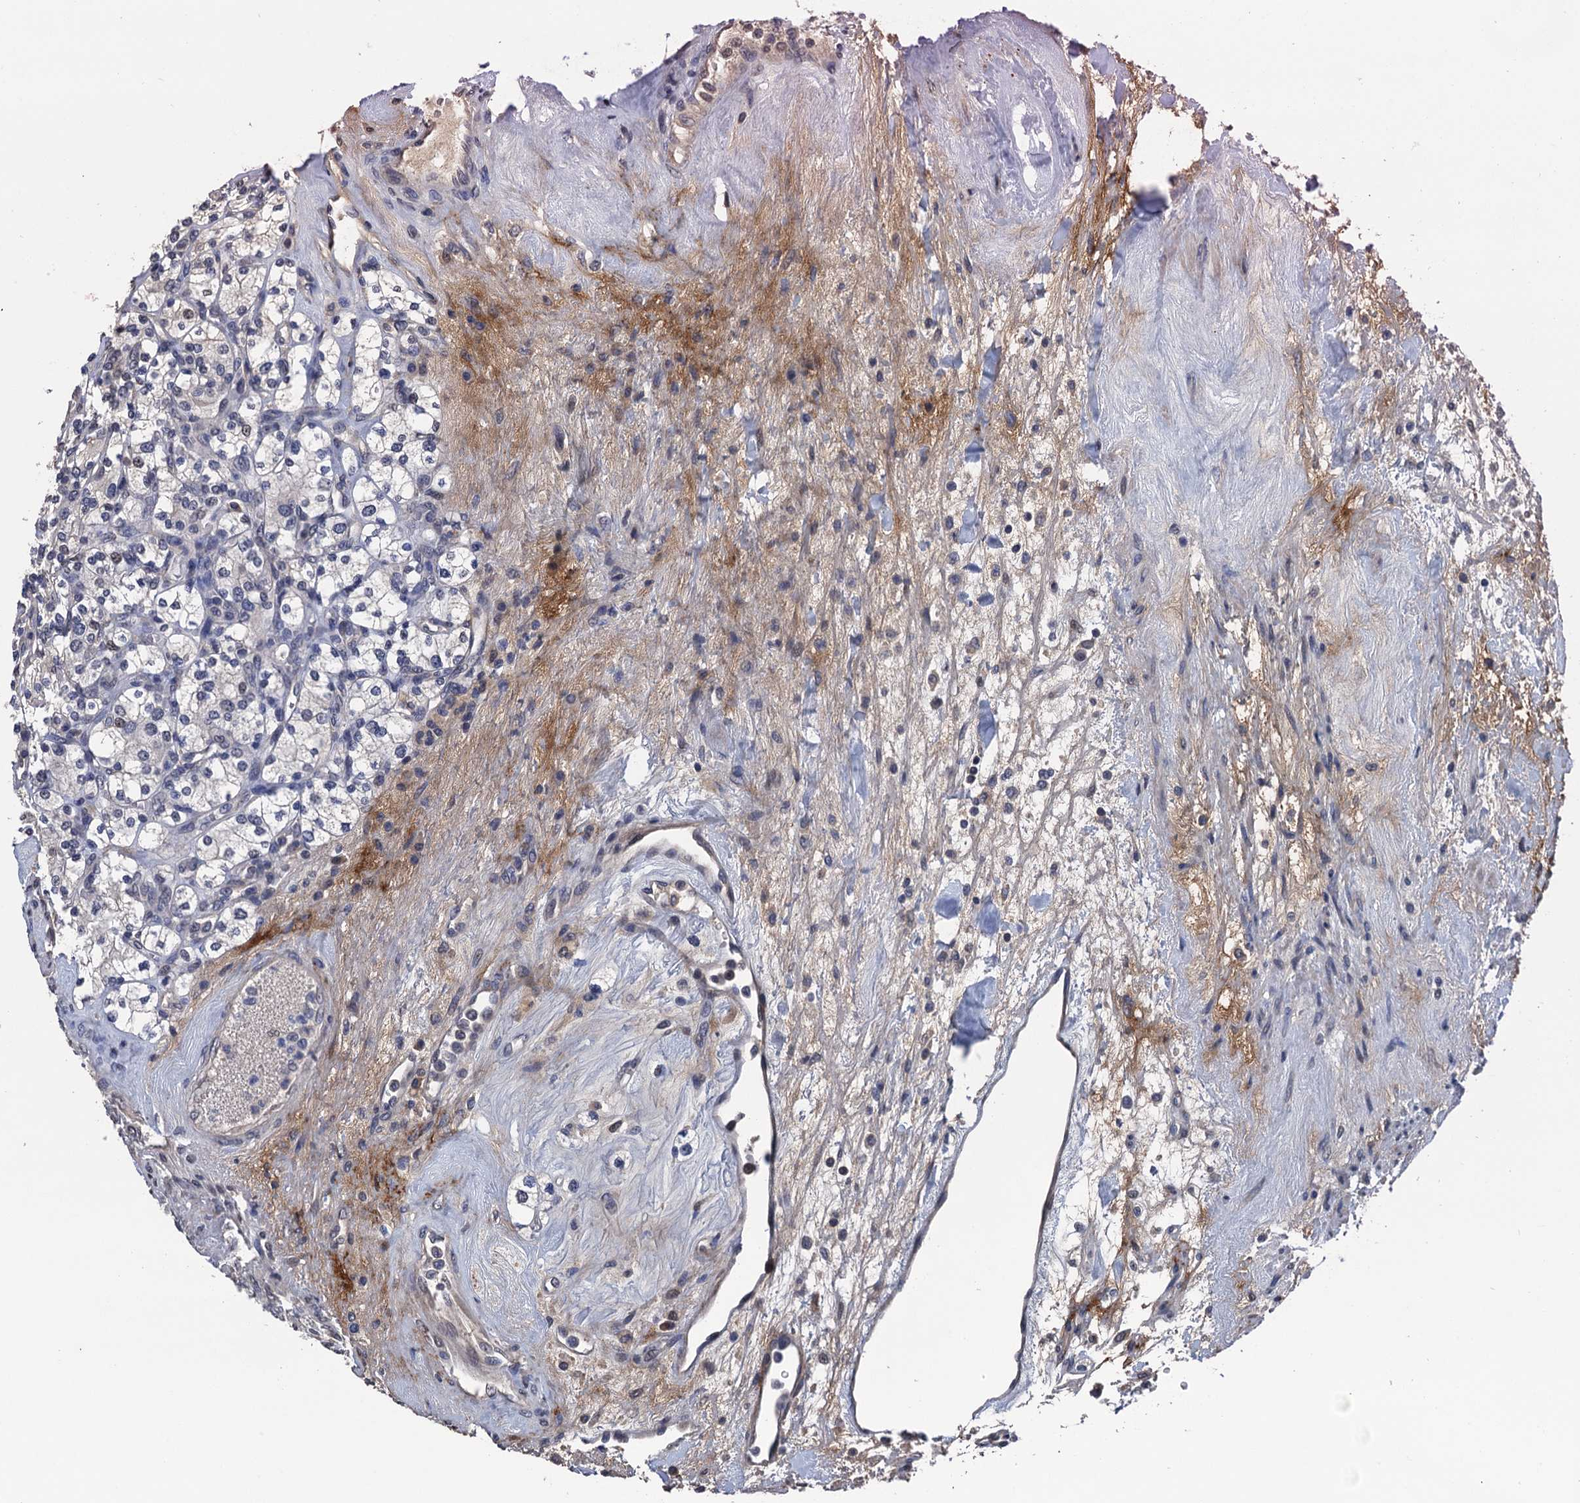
{"staining": {"intensity": "weak", "quantity": "<25%", "location": "nuclear"}, "tissue": "renal cancer", "cell_type": "Tumor cells", "image_type": "cancer", "snomed": [{"axis": "morphology", "description": "Adenocarcinoma, NOS"}, {"axis": "topography", "description": "Kidney"}], "caption": "This is an immunohistochemistry (IHC) image of human renal adenocarcinoma. There is no positivity in tumor cells.", "gene": "ART5", "patient": {"sex": "male", "age": 77}}